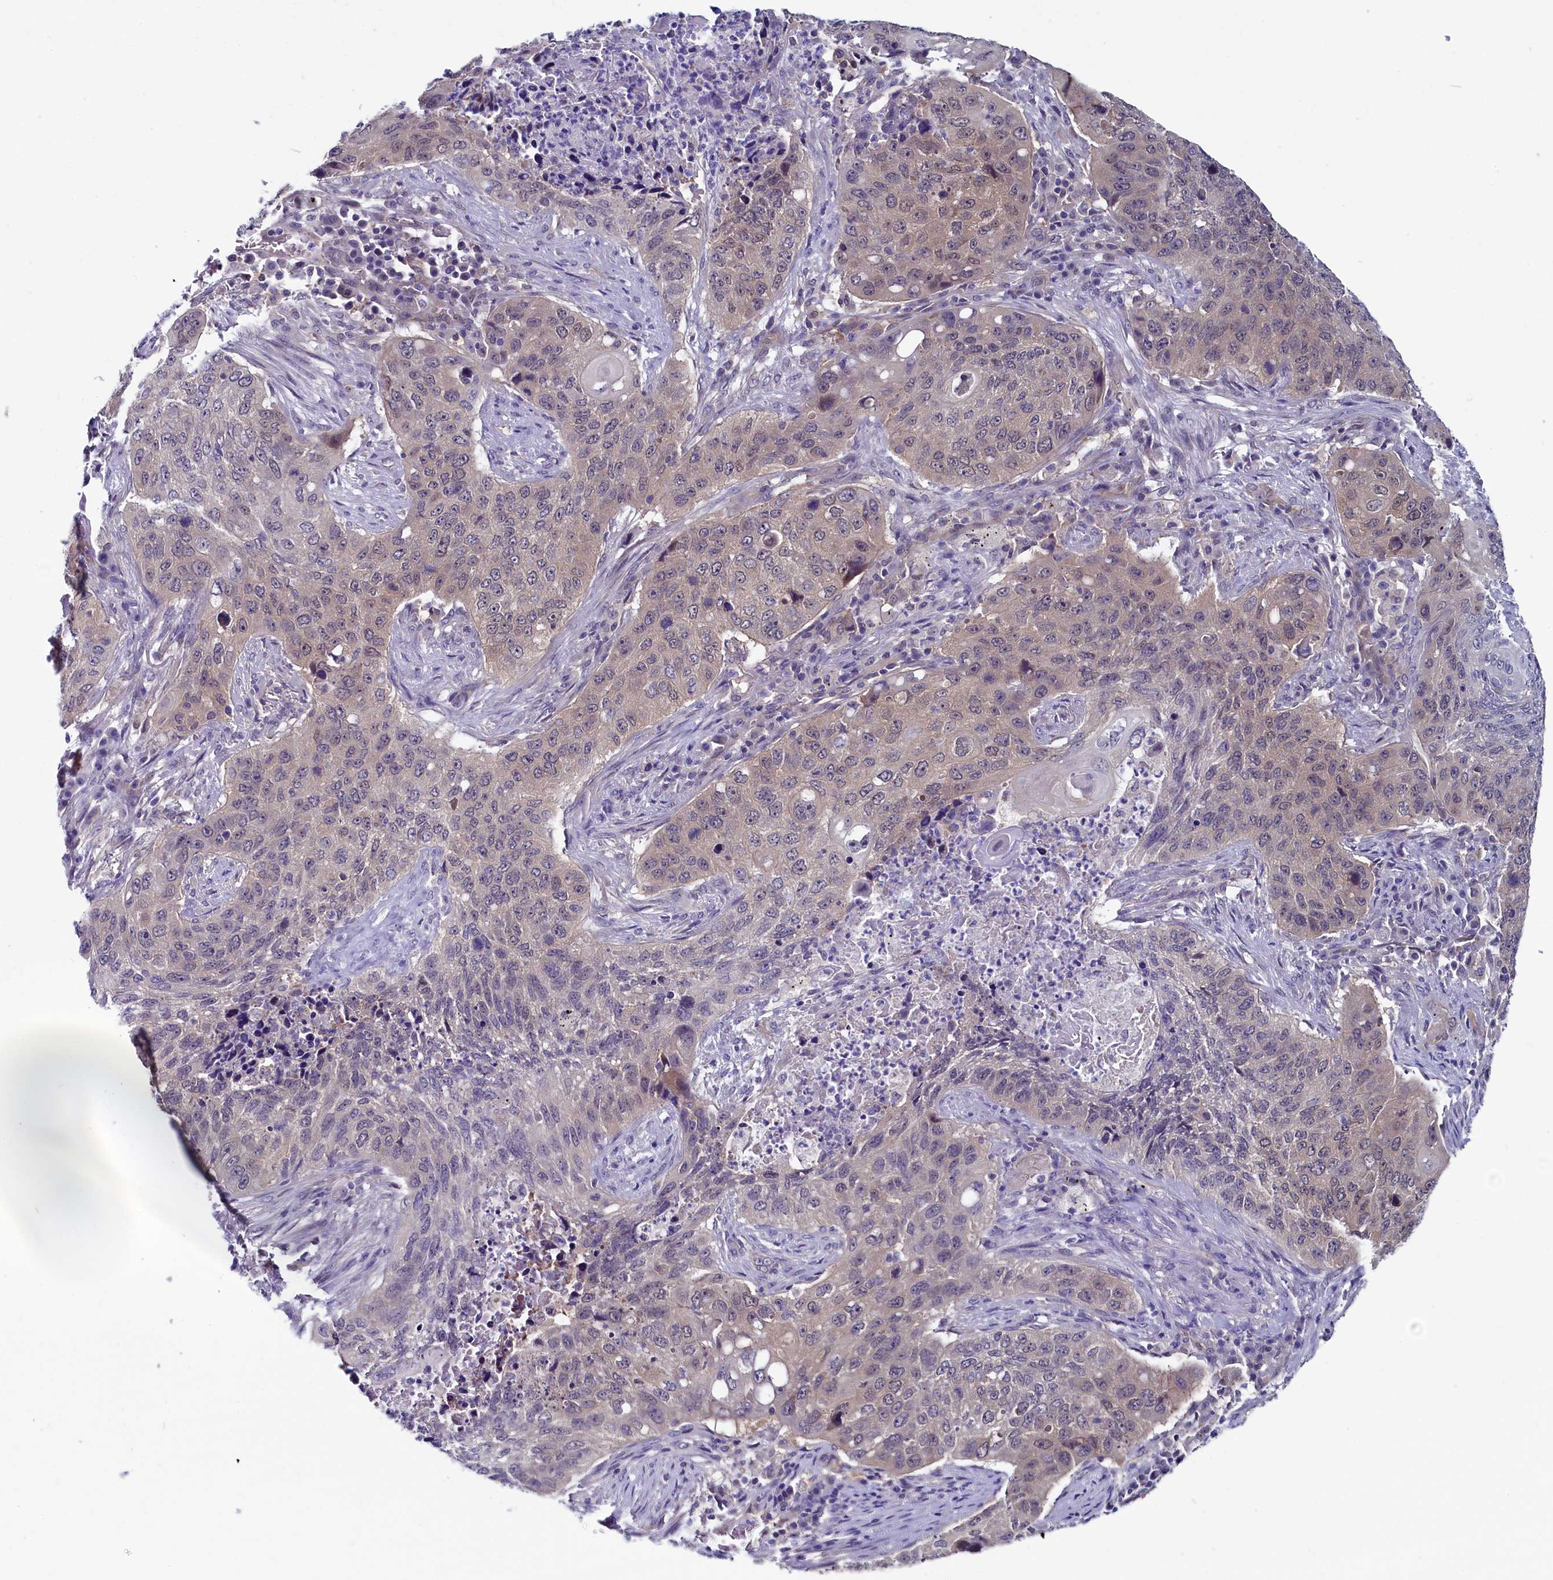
{"staining": {"intensity": "weak", "quantity": "<25%", "location": "cytoplasmic/membranous"}, "tissue": "lung cancer", "cell_type": "Tumor cells", "image_type": "cancer", "snomed": [{"axis": "morphology", "description": "Squamous cell carcinoma, NOS"}, {"axis": "topography", "description": "Lung"}], "caption": "A histopathology image of human lung squamous cell carcinoma is negative for staining in tumor cells.", "gene": "CIAPIN1", "patient": {"sex": "female", "age": 63}}